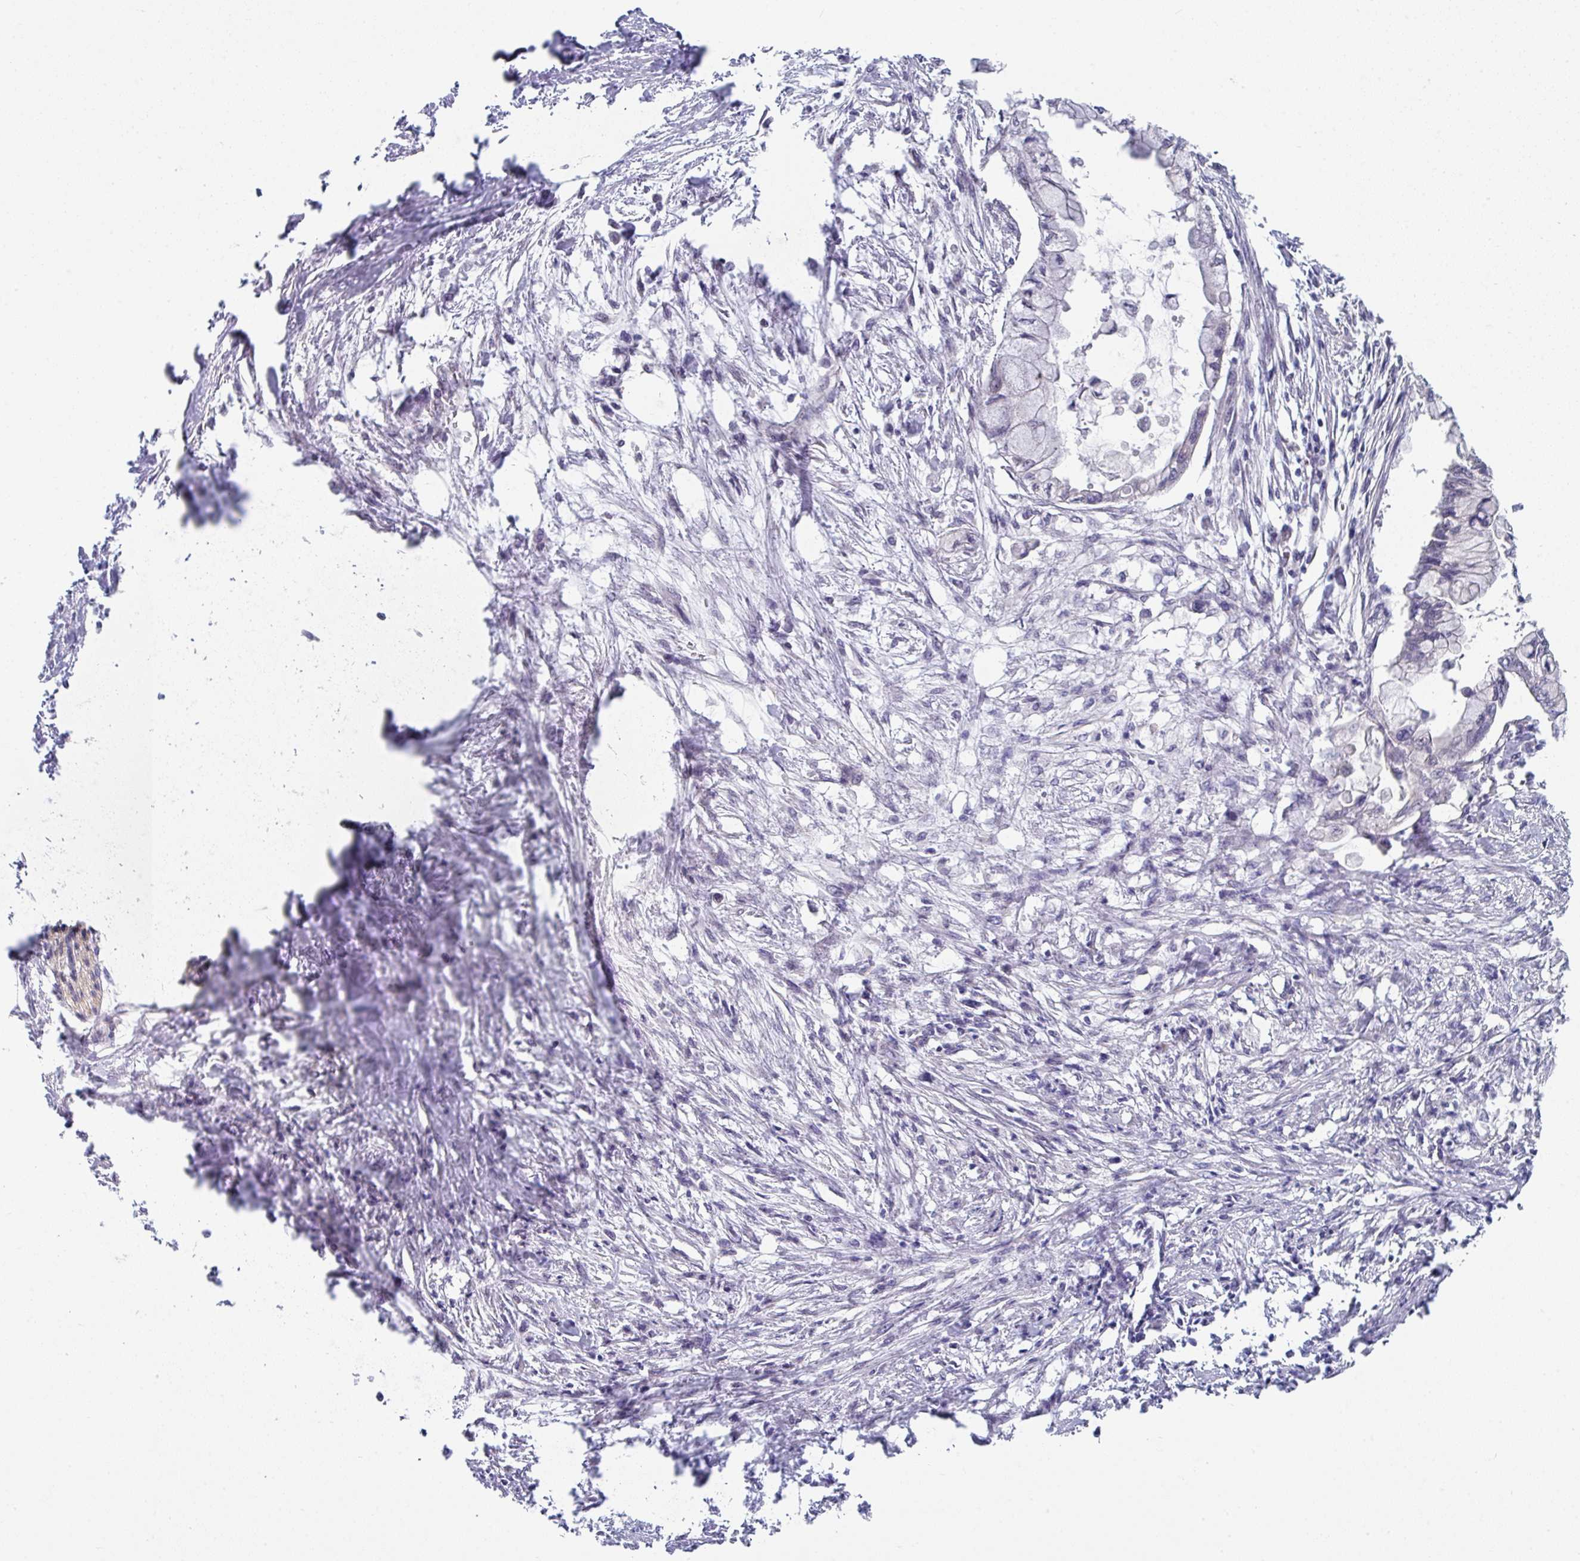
{"staining": {"intensity": "negative", "quantity": "none", "location": "none"}, "tissue": "pancreatic cancer", "cell_type": "Tumor cells", "image_type": "cancer", "snomed": [{"axis": "morphology", "description": "Adenocarcinoma, NOS"}, {"axis": "topography", "description": "Pancreas"}], "caption": "High power microscopy photomicrograph of an immunohistochemistry (IHC) photomicrograph of pancreatic adenocarcinoma, revealing no significant expression in tumor cells.", "gene": "TMED5", "patient": {"sex": "male", "age": 48}}